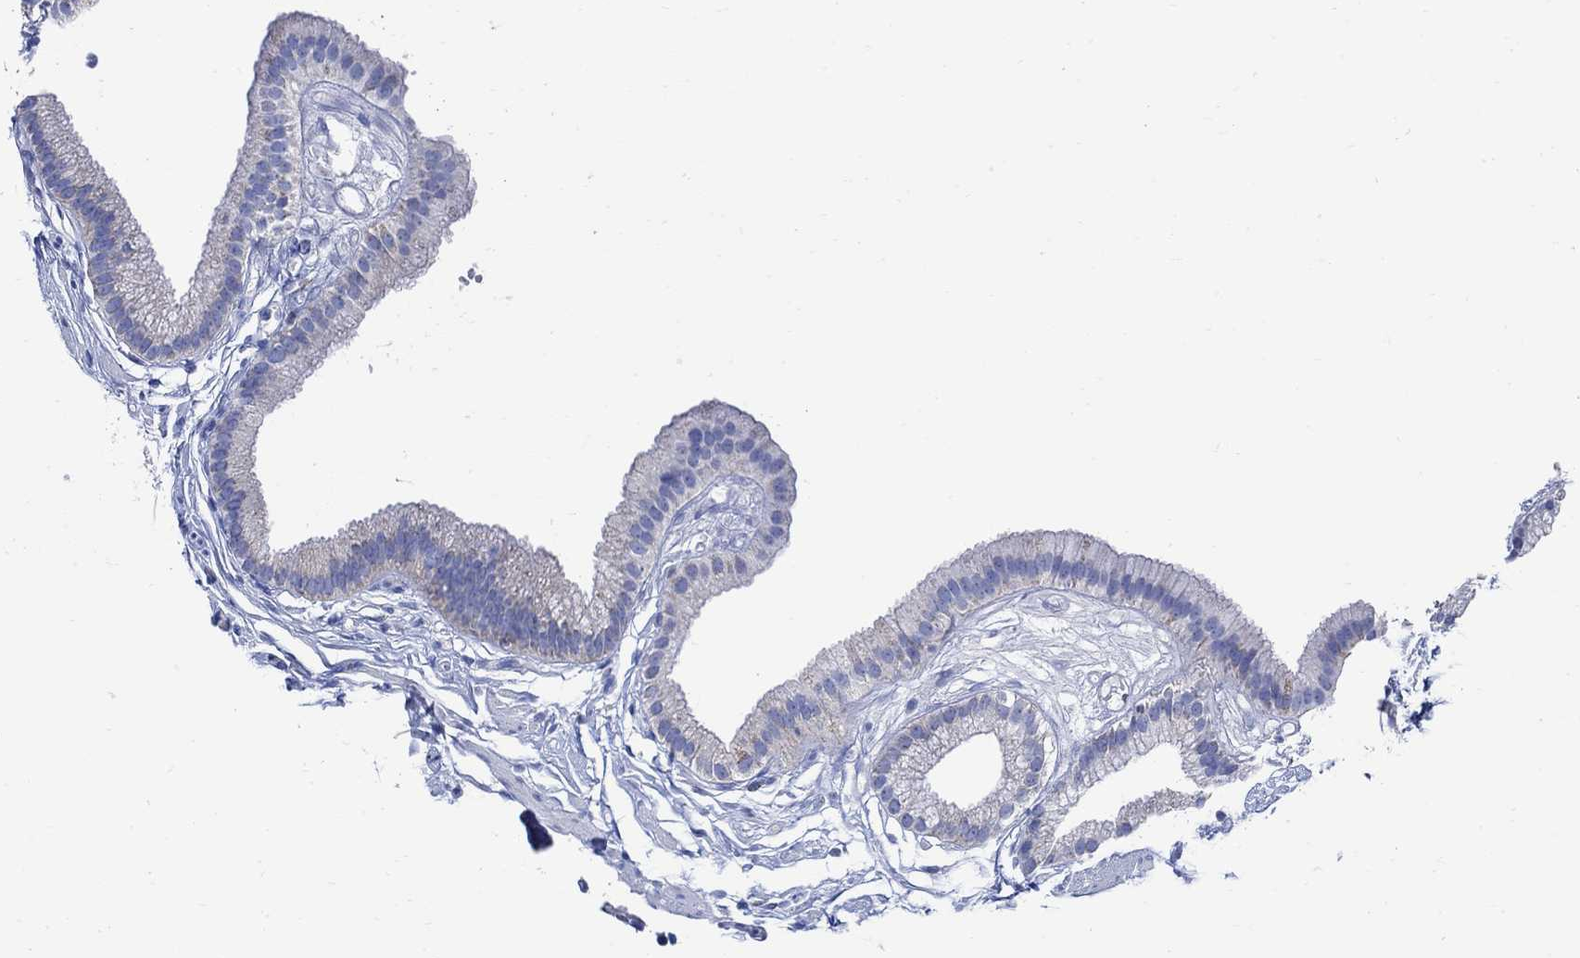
{"staining": {"intensity": "weak", "quantity": "<25%", "location": "cytoplasmic/membranous"}, "tissue": "gallbladder", "cell_type": "Glandular cells", "image_type": "normal", "snomed": [{"axis": "morphology", "description": "Normal tissue, NOS"}, {"axis": "topography", "description": "Gallbladder"}], "caption": "Immunohistochemistry (IHC) image of normal gallbladder stained for a protein (brown), which demonstrates no expression in glandular cells.", "gene": "CPLX1", "patient": {"sex": "female", "age": 45}}